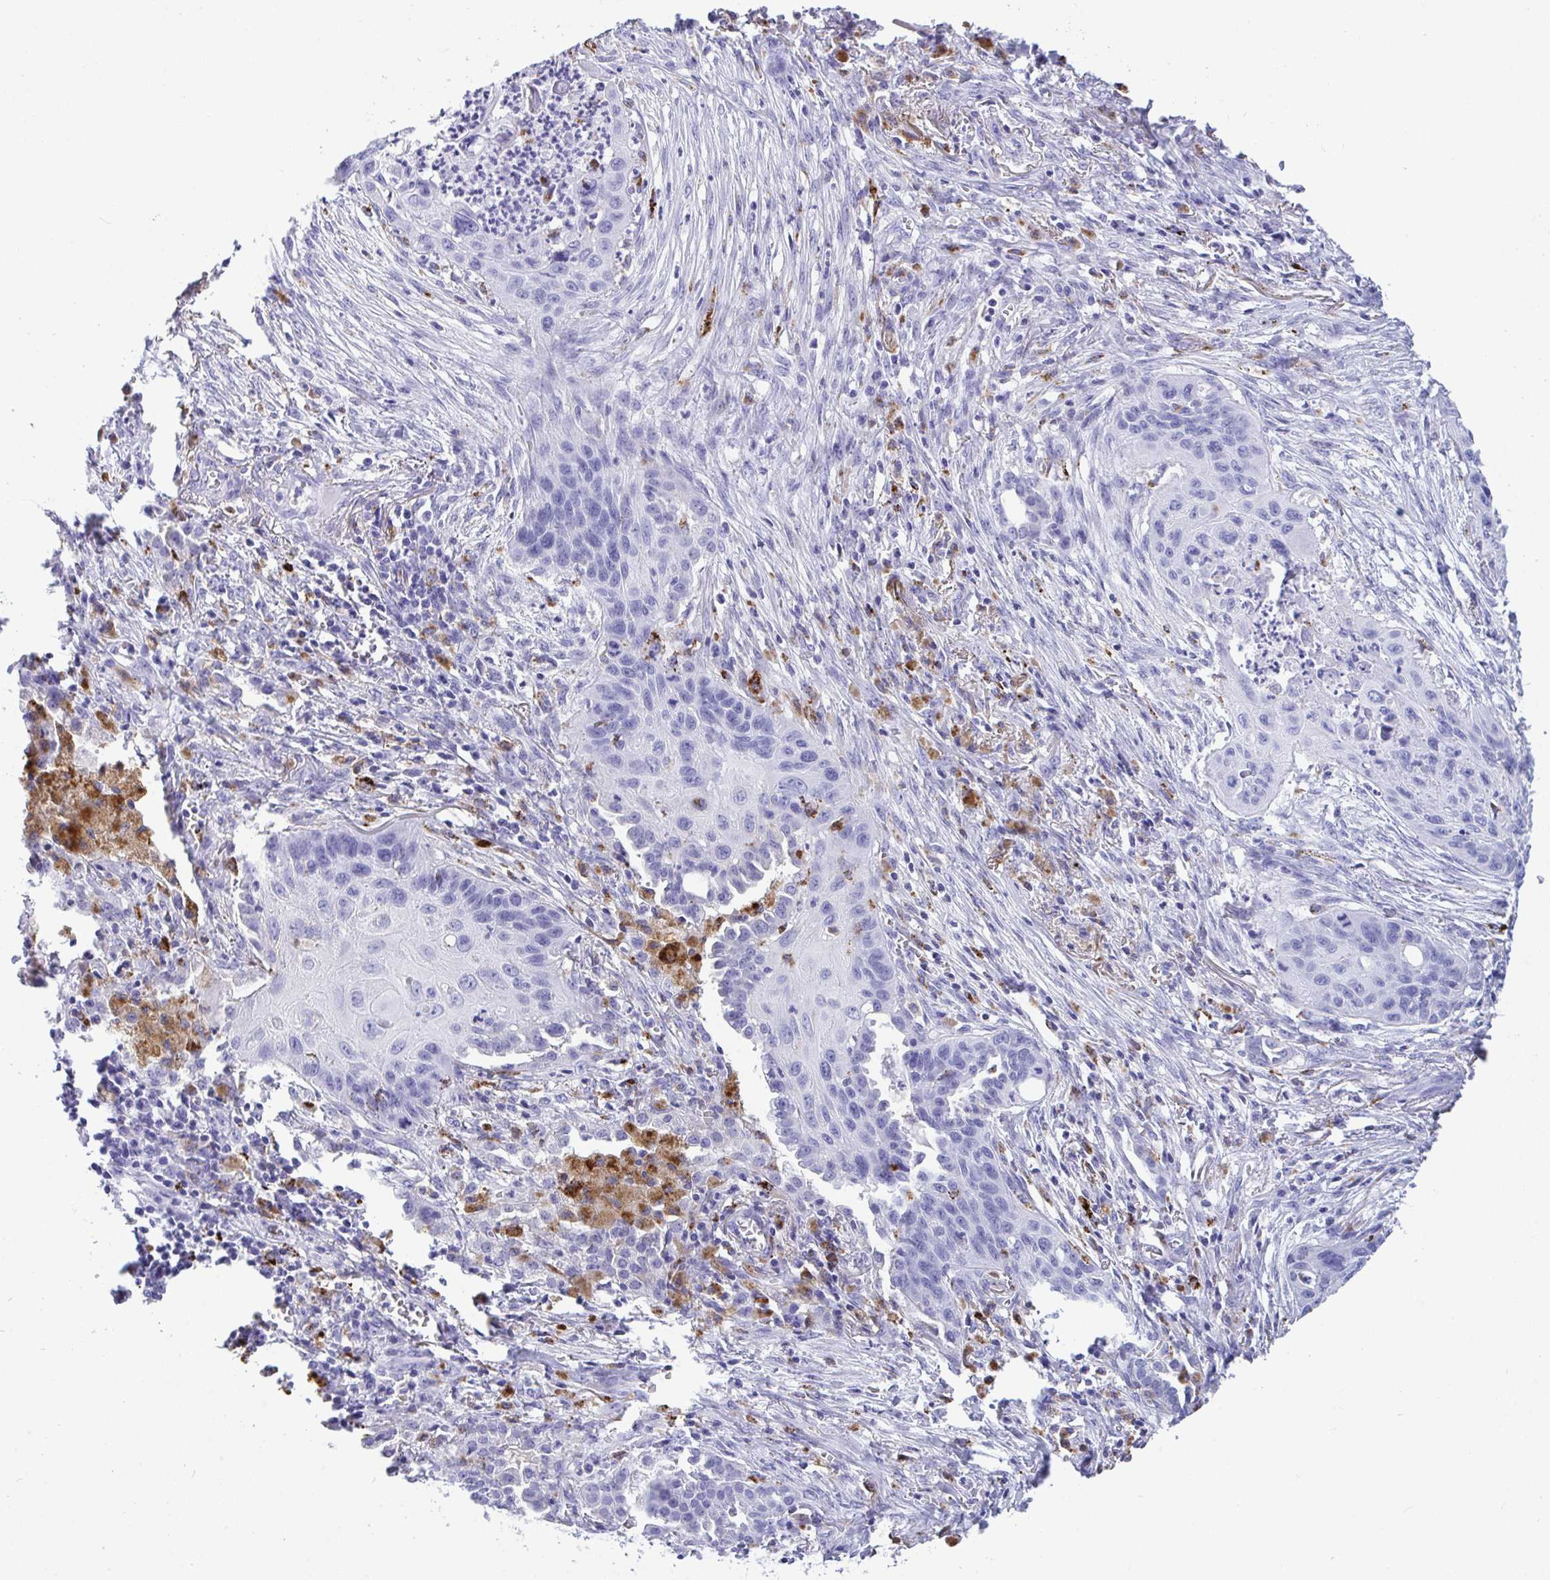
{"staining": {"intensity": "negative", "quantity": "none", "location": "none"}, "tissue": "lung cancer", "cell_type": "Tumor cells", "image_type": "cancer", "snomed": [{"axis": "morphology", "description": "Squamous cell carcinoma, NOS"}, {"axis": "topography", "description": "Lung"}], "caption": "There is no significant expression in tumor cells of lung cancer (squamous cell carcinoma).", "gene": "CPVL", "patient": {"sex": "male", "age": 71}}